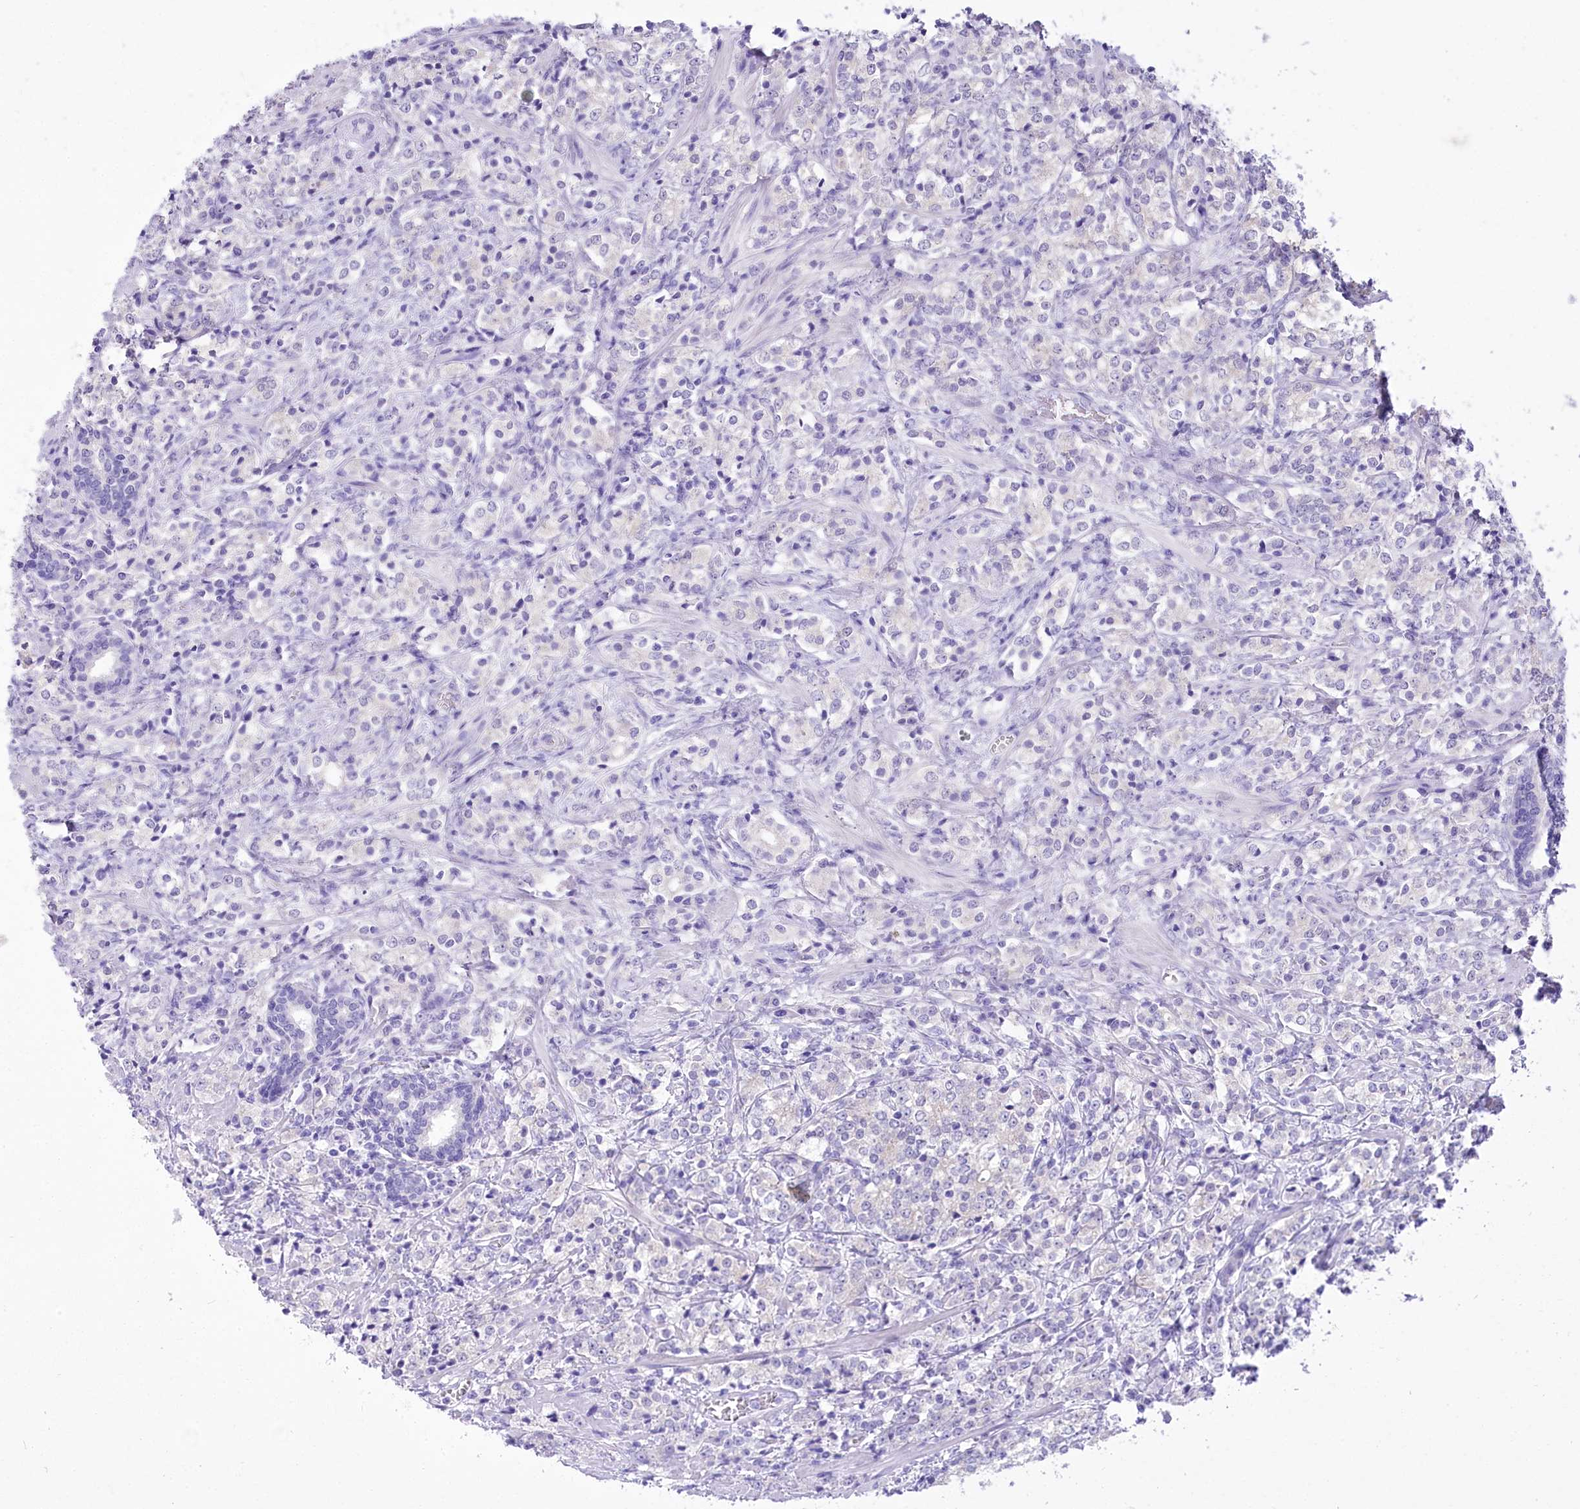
{"staining": {"intensity": "negative", "quantity": "none", "location": "none"}, "tissue": "prostate cancer", "cell_type": "Tumor cells", "image_type": "cancer", "snomed": [{"axis": "morphology", "description": "Adenocarcinoma, High grade"}, {"axis": "topography", "description": "Prostate"}], "caption": "Image shows no significant protein expression in tumor cells of high-grade adenocarcinoma (prostate). (DAB immunohistochemistry visualized using brightfield microscopy, high magnification).", "gene": "PBLD", "patient": {"sex": "male", "age": 69}}